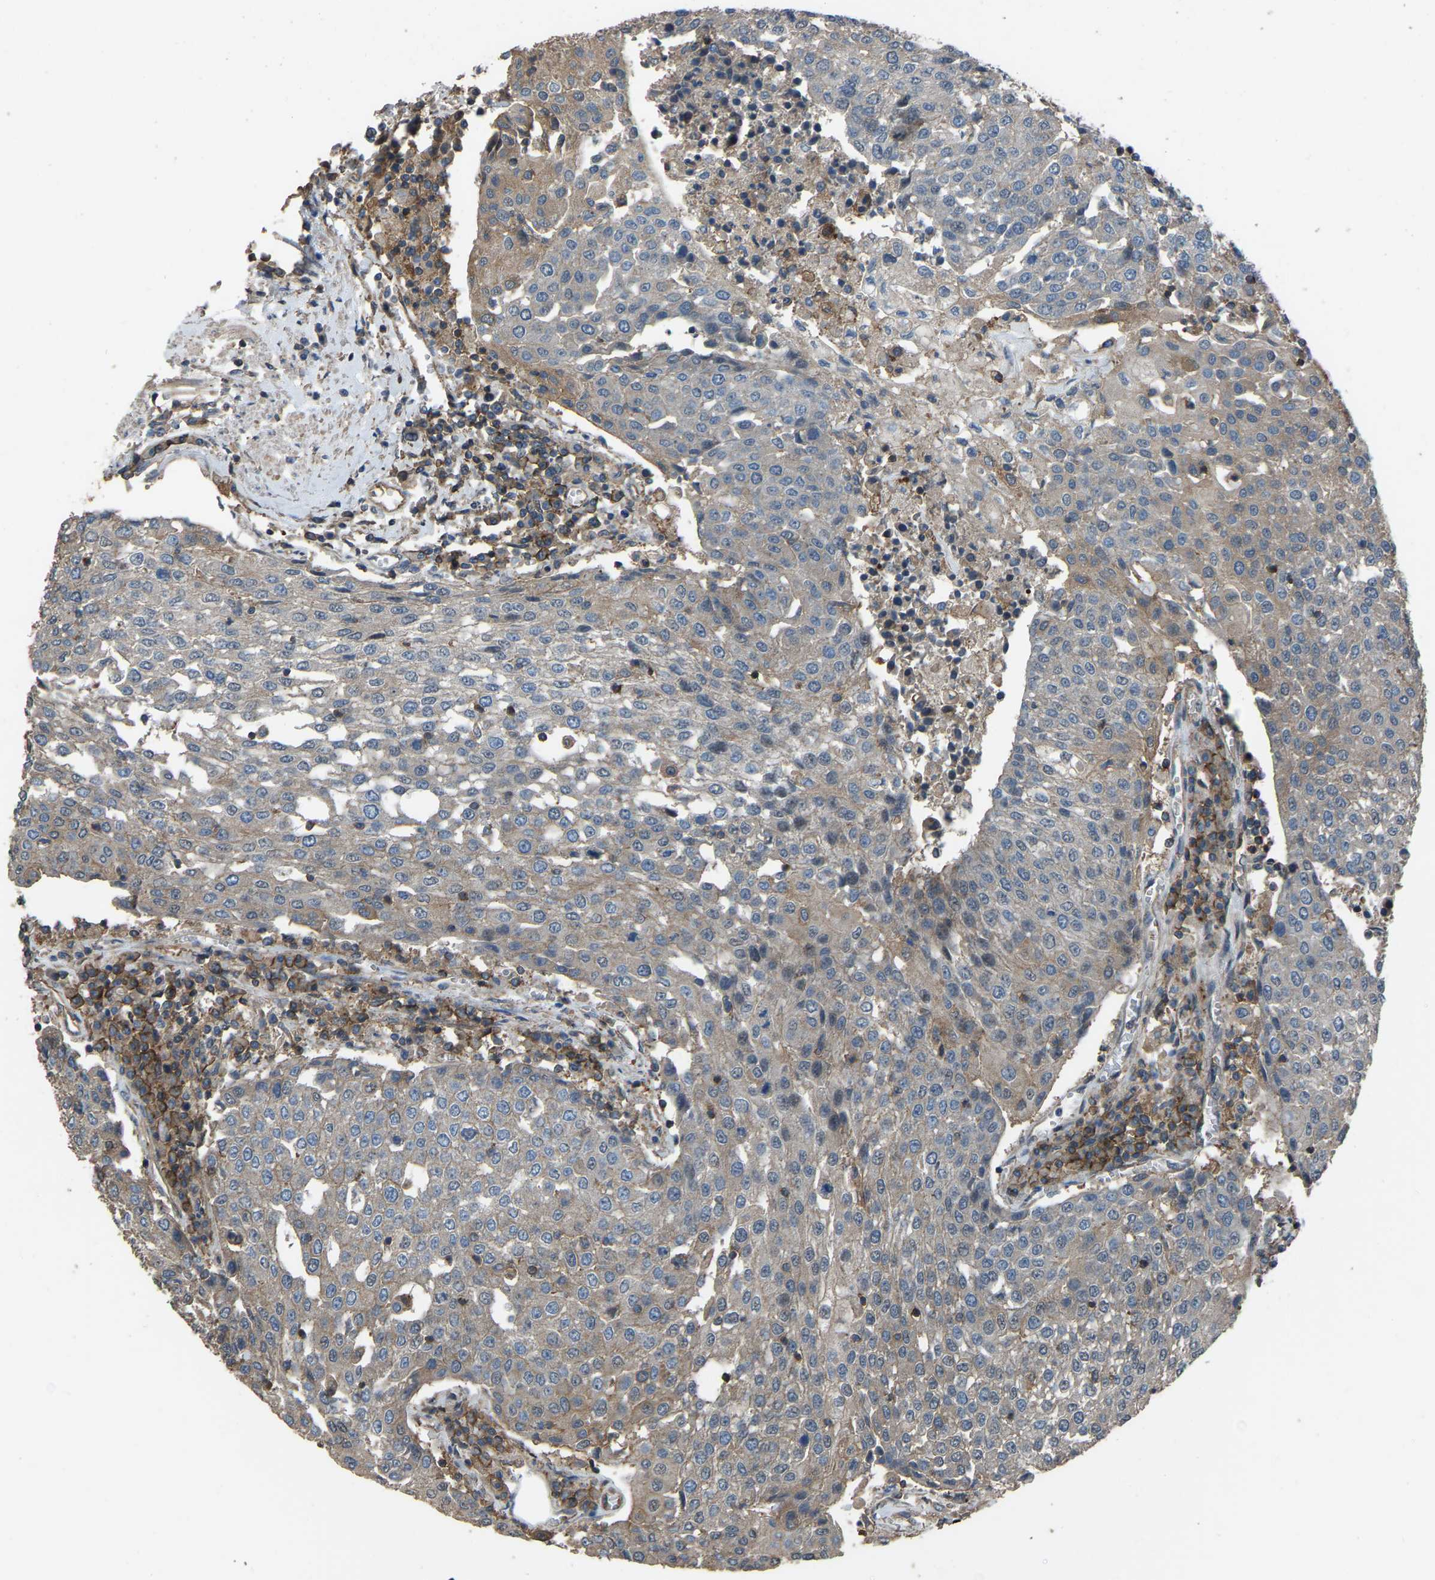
{"staining": {"intensity": "weak", "quantity": "25%-75%", "location": "cytoplasmic/membranous"}, "tissue": "urothelial cancer", "cell_type": "Tumor cells", "image_type": "cancer", "snomed": [{"axis": "morphology", "description": "Urothelial carcinoma, High grade"}, {"axis": "topography", "description": "Urinary bladder"}], "caption": "Brown immunohistochemical staining in human urothelial carcinoma (high-grade) demonstrates weak cytoplasmic/membranous staining in about 25%-75% of tumor cells.", "gene": "SLC4A2", "patient": {"sex": "female", "age": 85}}